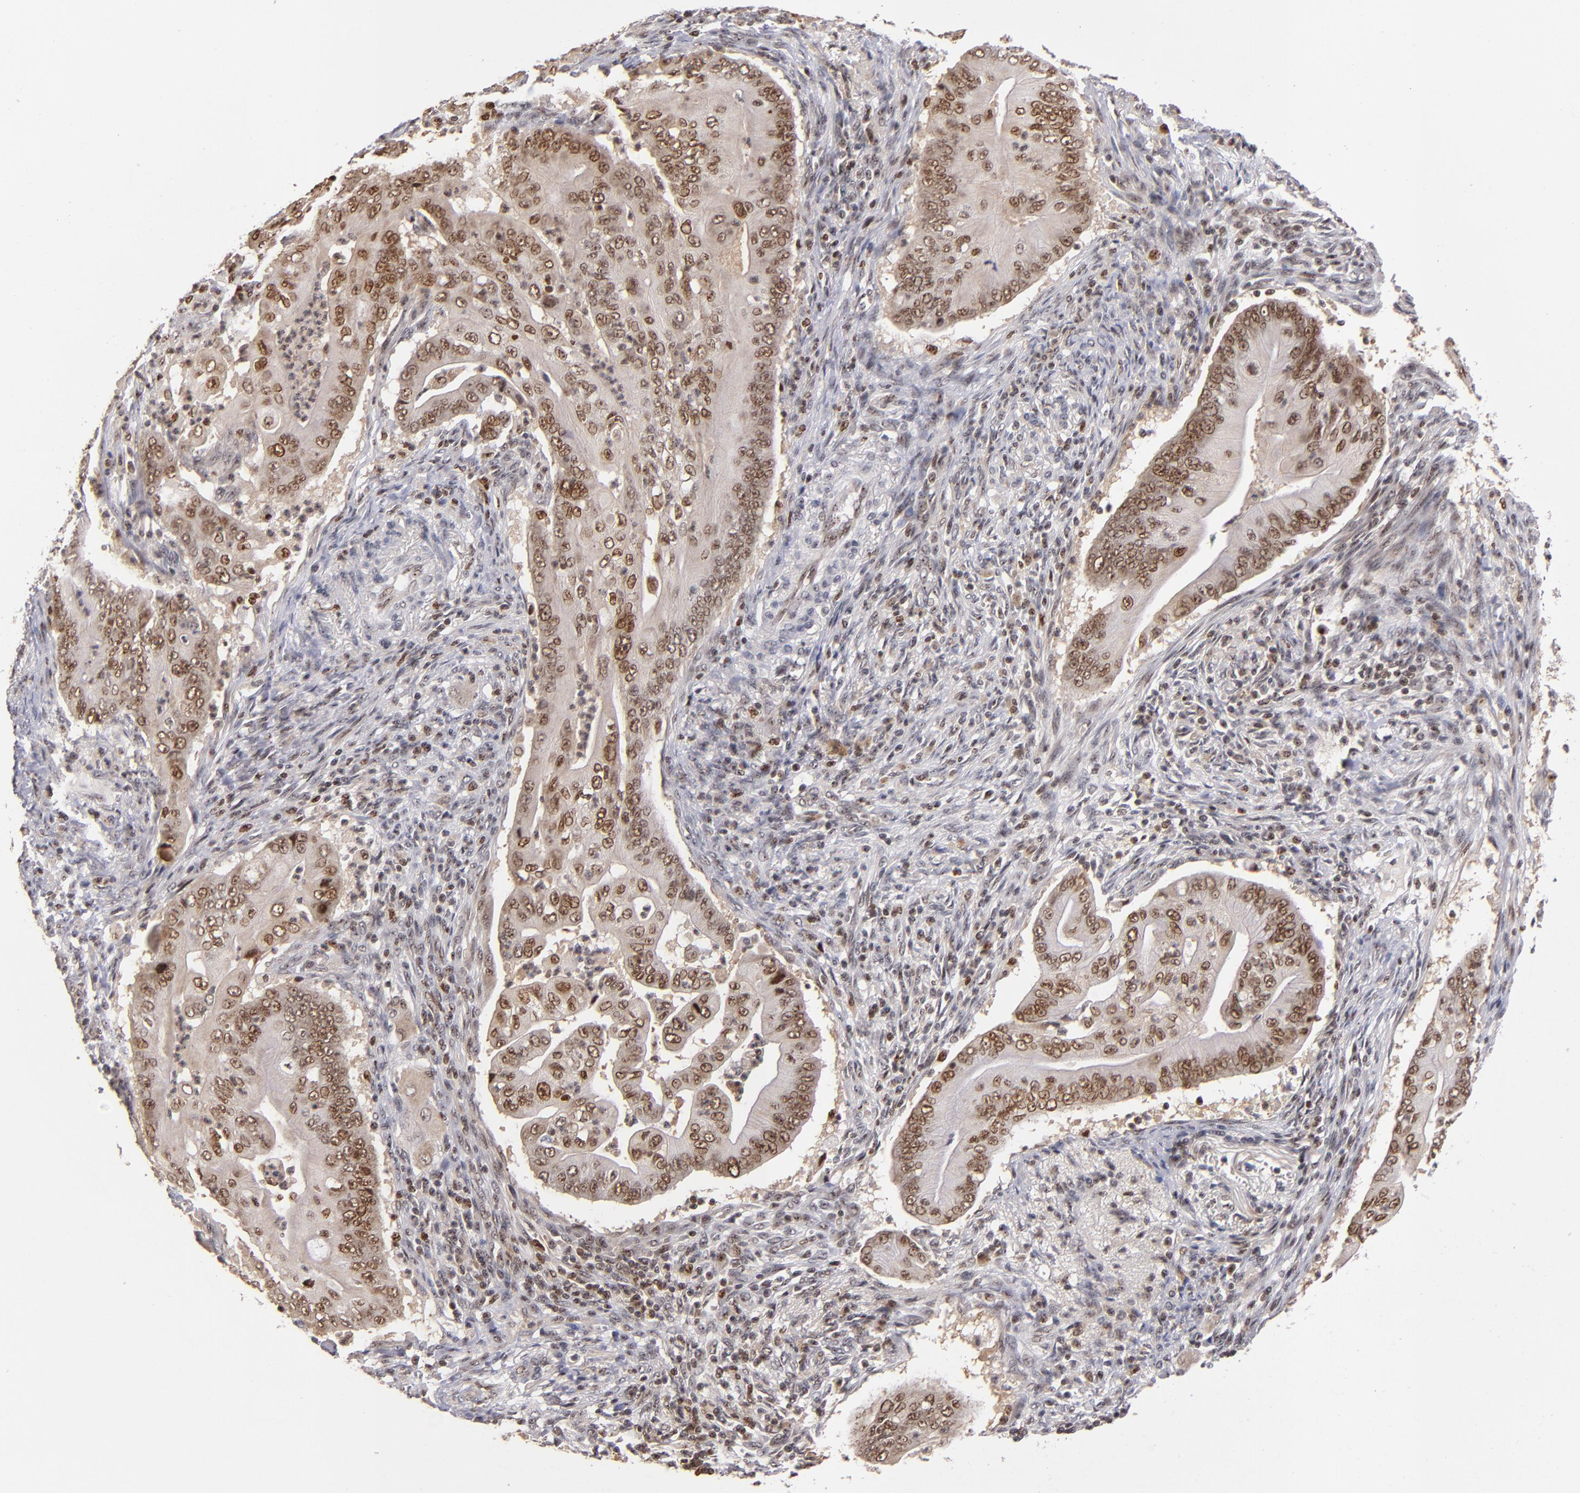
{"staining": {"intensity": "moderate", "quantity": ">75%", "location": "cytoplasmic/membranous,nuclear"}, "tissue": "pancreatic cancer", "cell_type": "Tumor cells", "image_type": "cancer", "snomed": [{"axis": "morphology", "description": "Adenocarcinoma, NOS"}, {"axis": "topography", "description": "Pancreas"}], "caption": "Protein expression analysis of human pancreatic cancer (adenocarcinoma) reveals moderate cytoplasmic/membranous and nuclear expression in about >75% of tumor cells. The protein of interest is shown in brown color, while the nuclei are stained blue.", "gene": "PCNX4", "patient": {"sex": "male", "age": 62}}